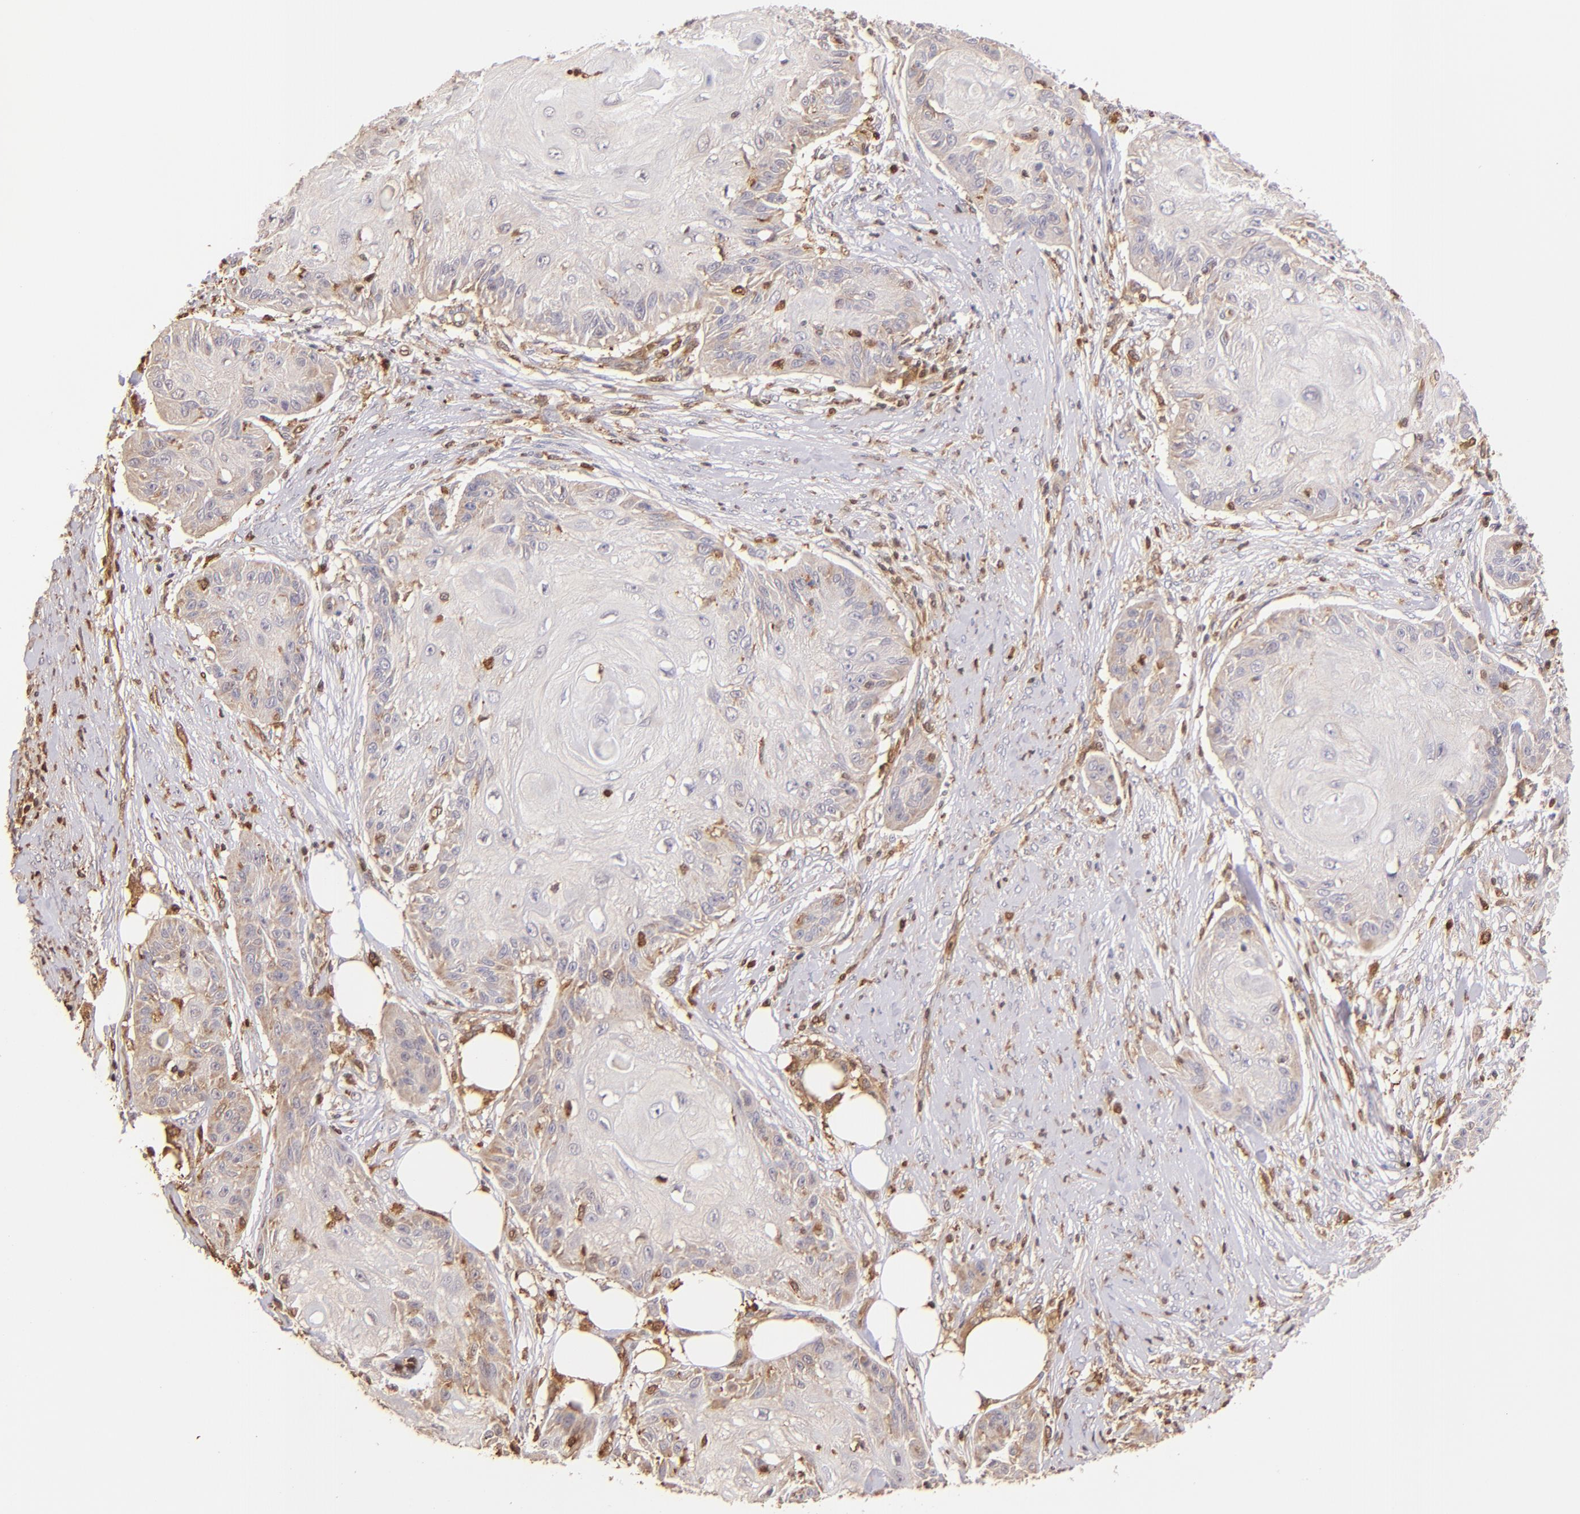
{"staining": {"intensity": "moderate", "quantity": "<25%", "location": "cytoplasmic/membranous"}, "tissue": "skin cancer", "cell_type": "Tumor cells", "image_type": "cancer", "snomed": [{"axis": "morphology", "description": "Squamous cell carcinoma, NOS"}, {"axis": "topography", "description": "Skin"}], "caption": "Immunohistochemical staining of skin squamous cell carcinoma exhibits low levels of moderate cytoplasmic/membranous expression in approximately <25% of tumor cells.", "gene": "BTK", "patient": {"sex": "female", "age": 88}}